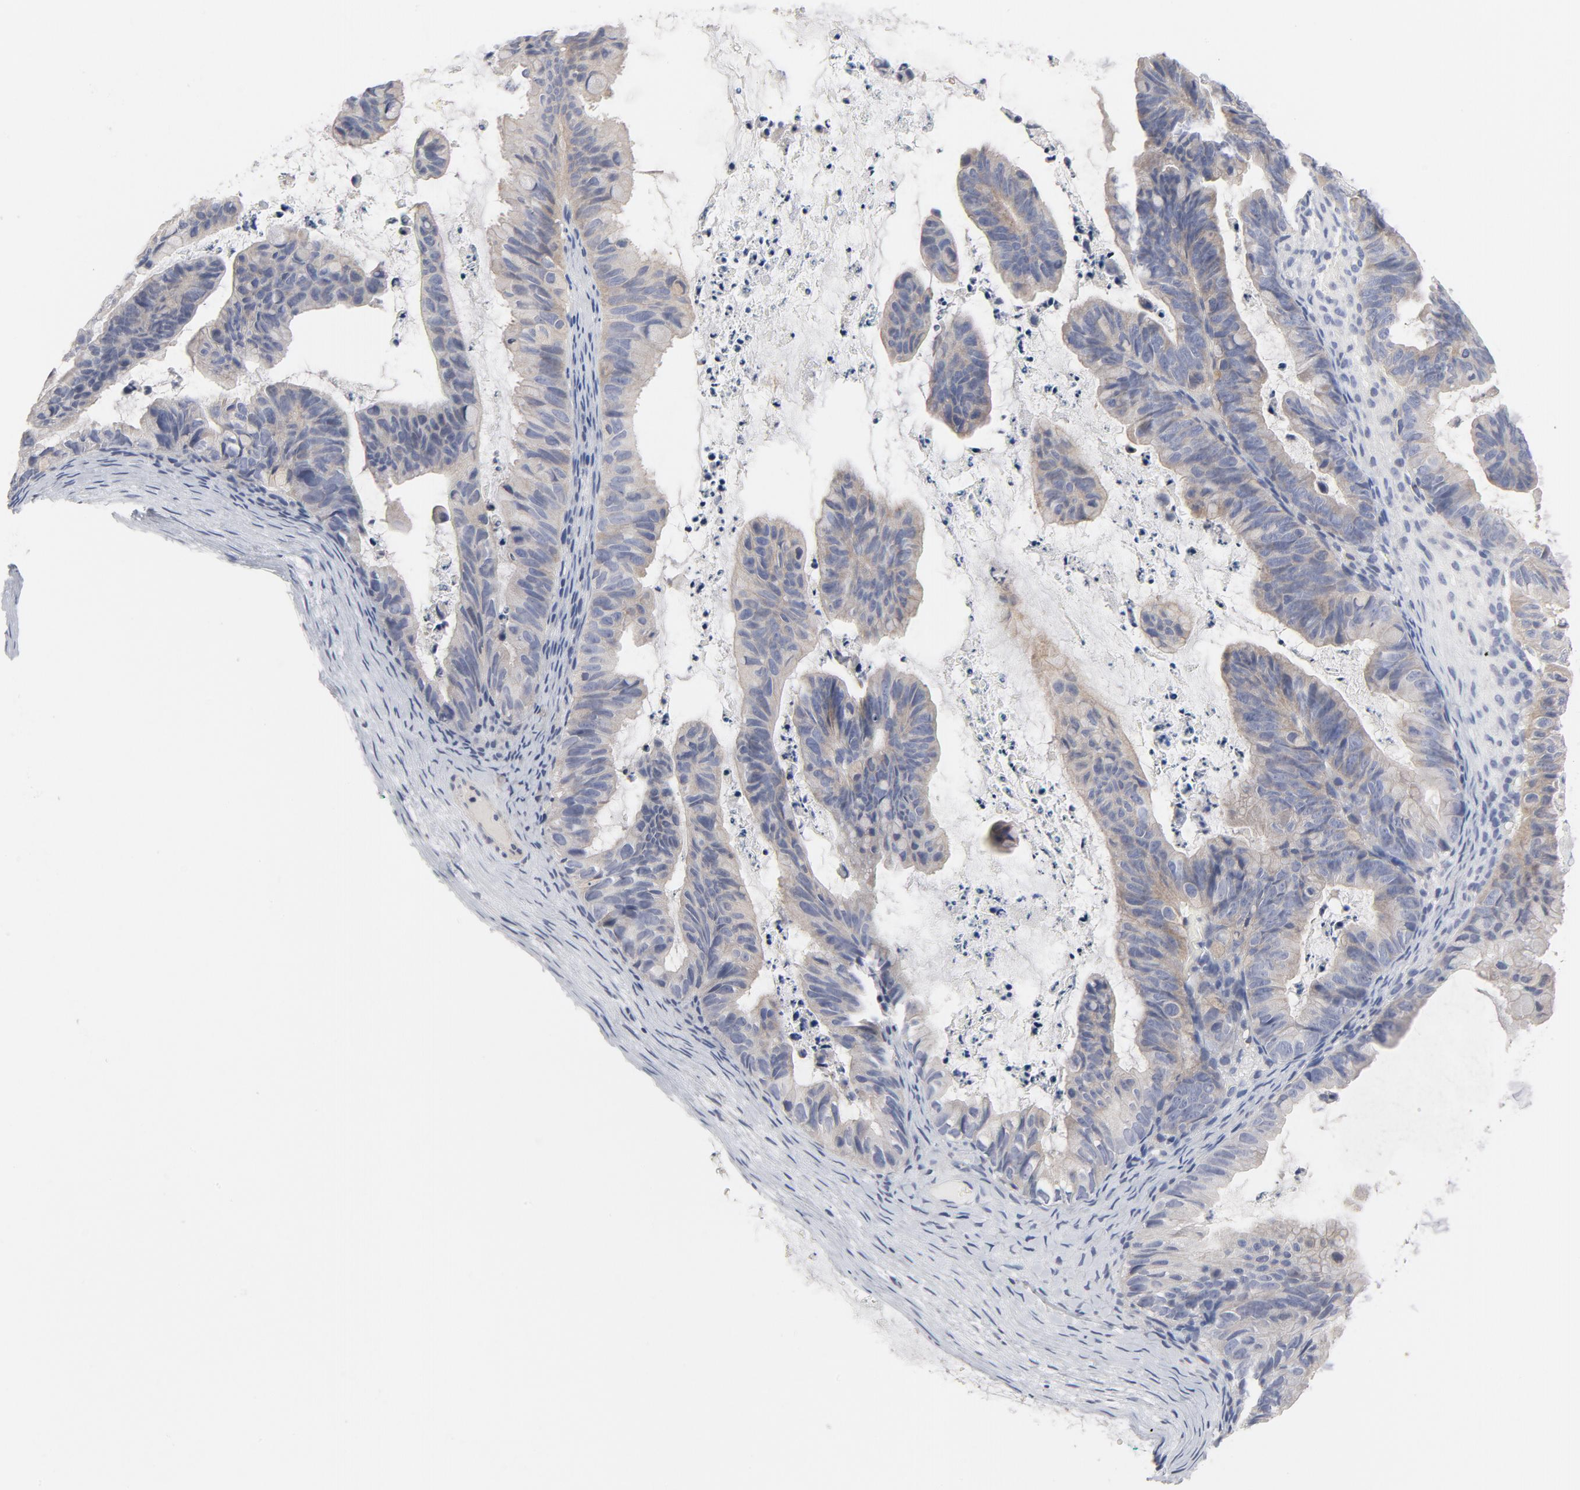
{"staining": {"intensity": "weak", "quantity": ">75%", "location": "cytoplasmic/membranous"}, "tissue": "ovarian cancer", "cell_type": "Tumor cells", "image_type": "cancer", "snomed": [{"axis": "morphology", "description": "Cystadenocarcinoma, mucinous, NOS"}, {"axis": "topography", "description": "Ovary"}], "caption": "A micrograph of human mucinous cystadenocarcinoma (ovarian) stained for a protein shows weak cytoplasmic/membranous brown staining in tumor cells. The staining is performed using DAB (3,3'-diaminobenzidine) brown chromogen to label protein expression. The nuclei are counter-stained blue using hematoxylin.", "gene": "ROCK1", "patient": {"sex": "female", "age": 36}}